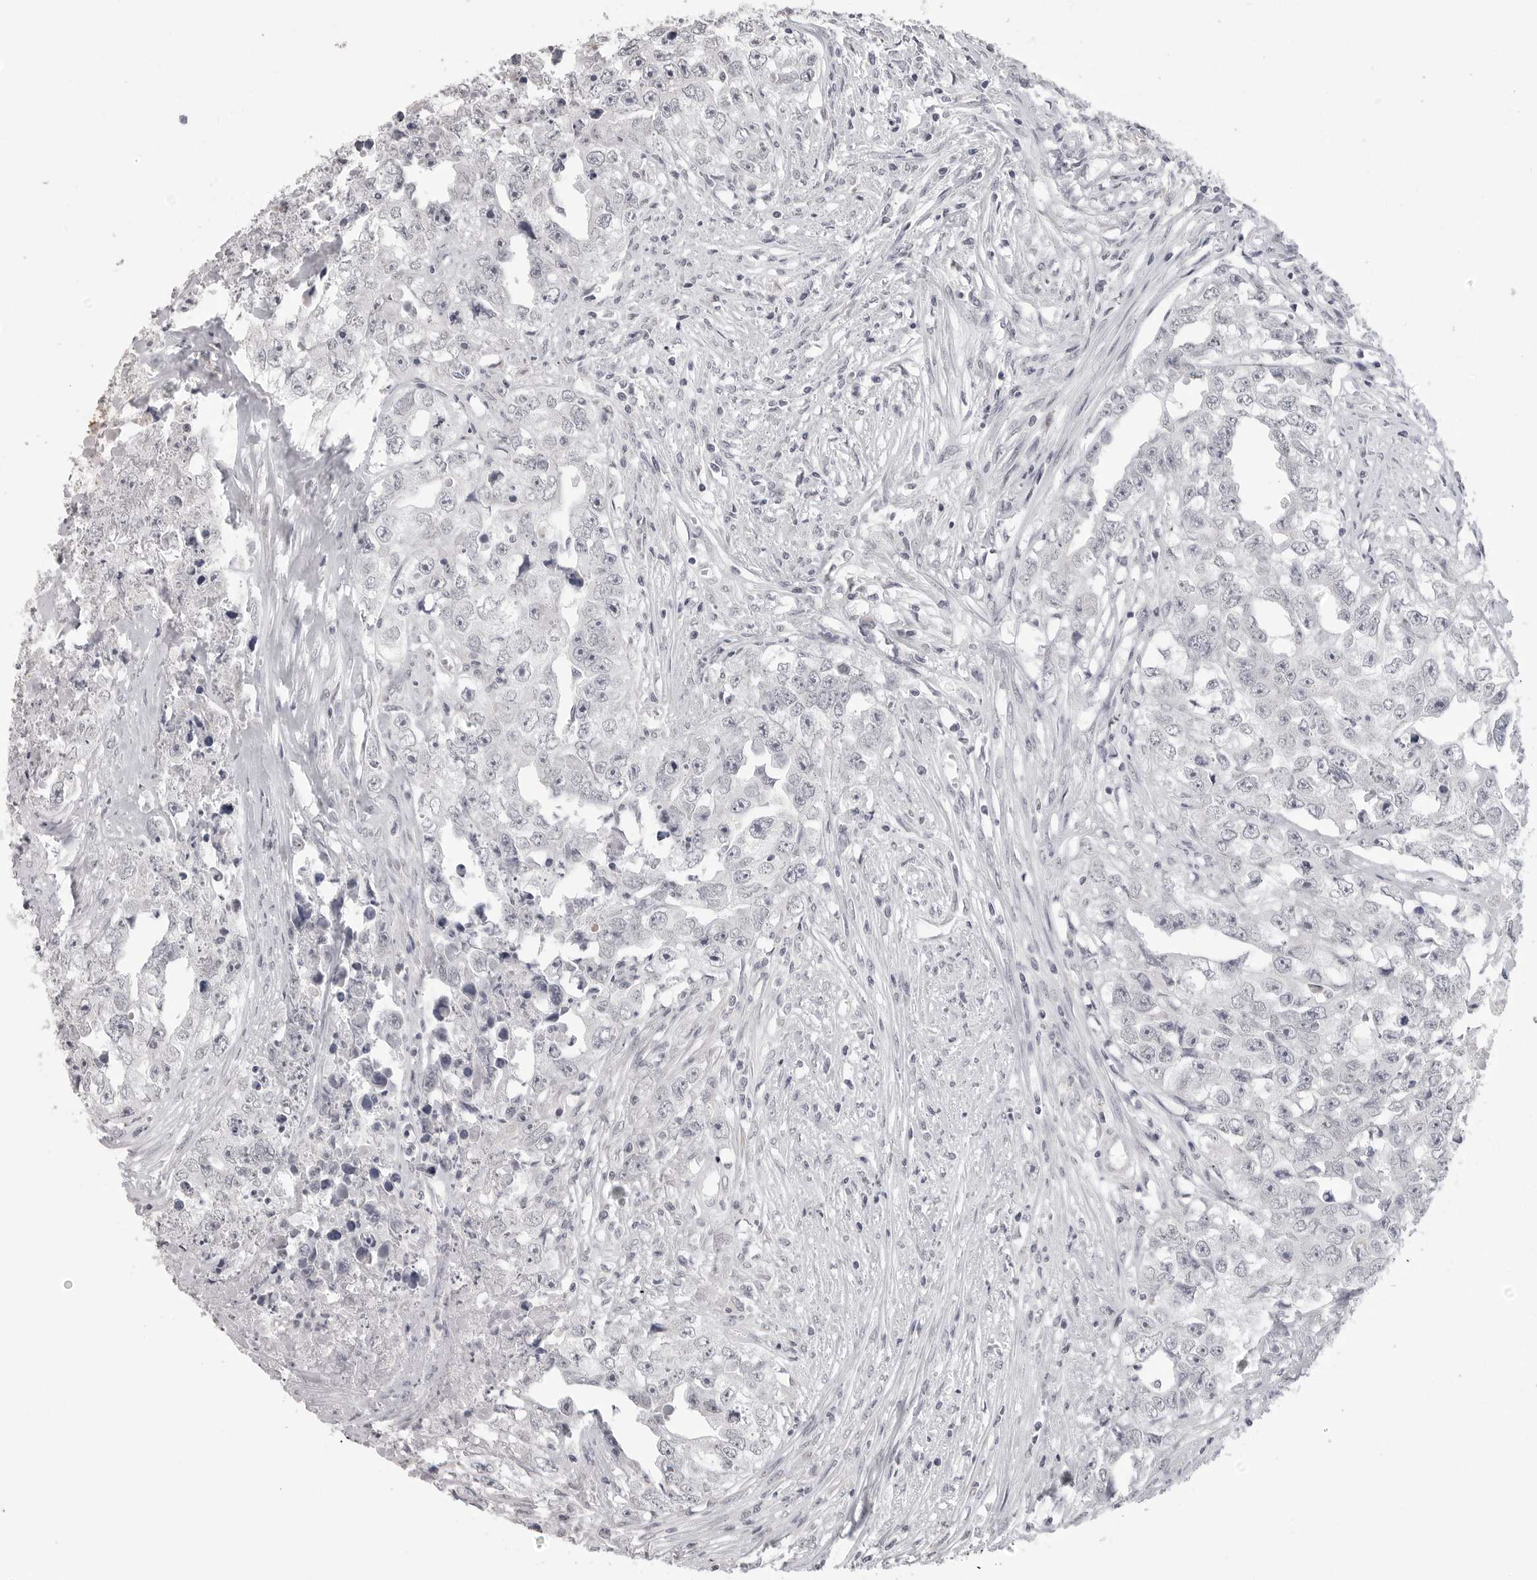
{"staining": {"intensity": "negative", "quantity": "none", "location": "none"}, "tissue": "testis cancer", "cell_type": "Tumor cells", "image_type": "cancer", "snomed": [{"axis": "morphology", "description": "Seminoma, NOS"}, {"axis": "morphology", "description": "Carcinoma, Embryonal, NOS"}, {"axis": "topography", "description": "Testis"}], "caption": "Micrograph shows no significant protein expression in tumor cells of testis cancer.", "gene": "PRSS1", "patient": {"sex": "male", "age": 43}}